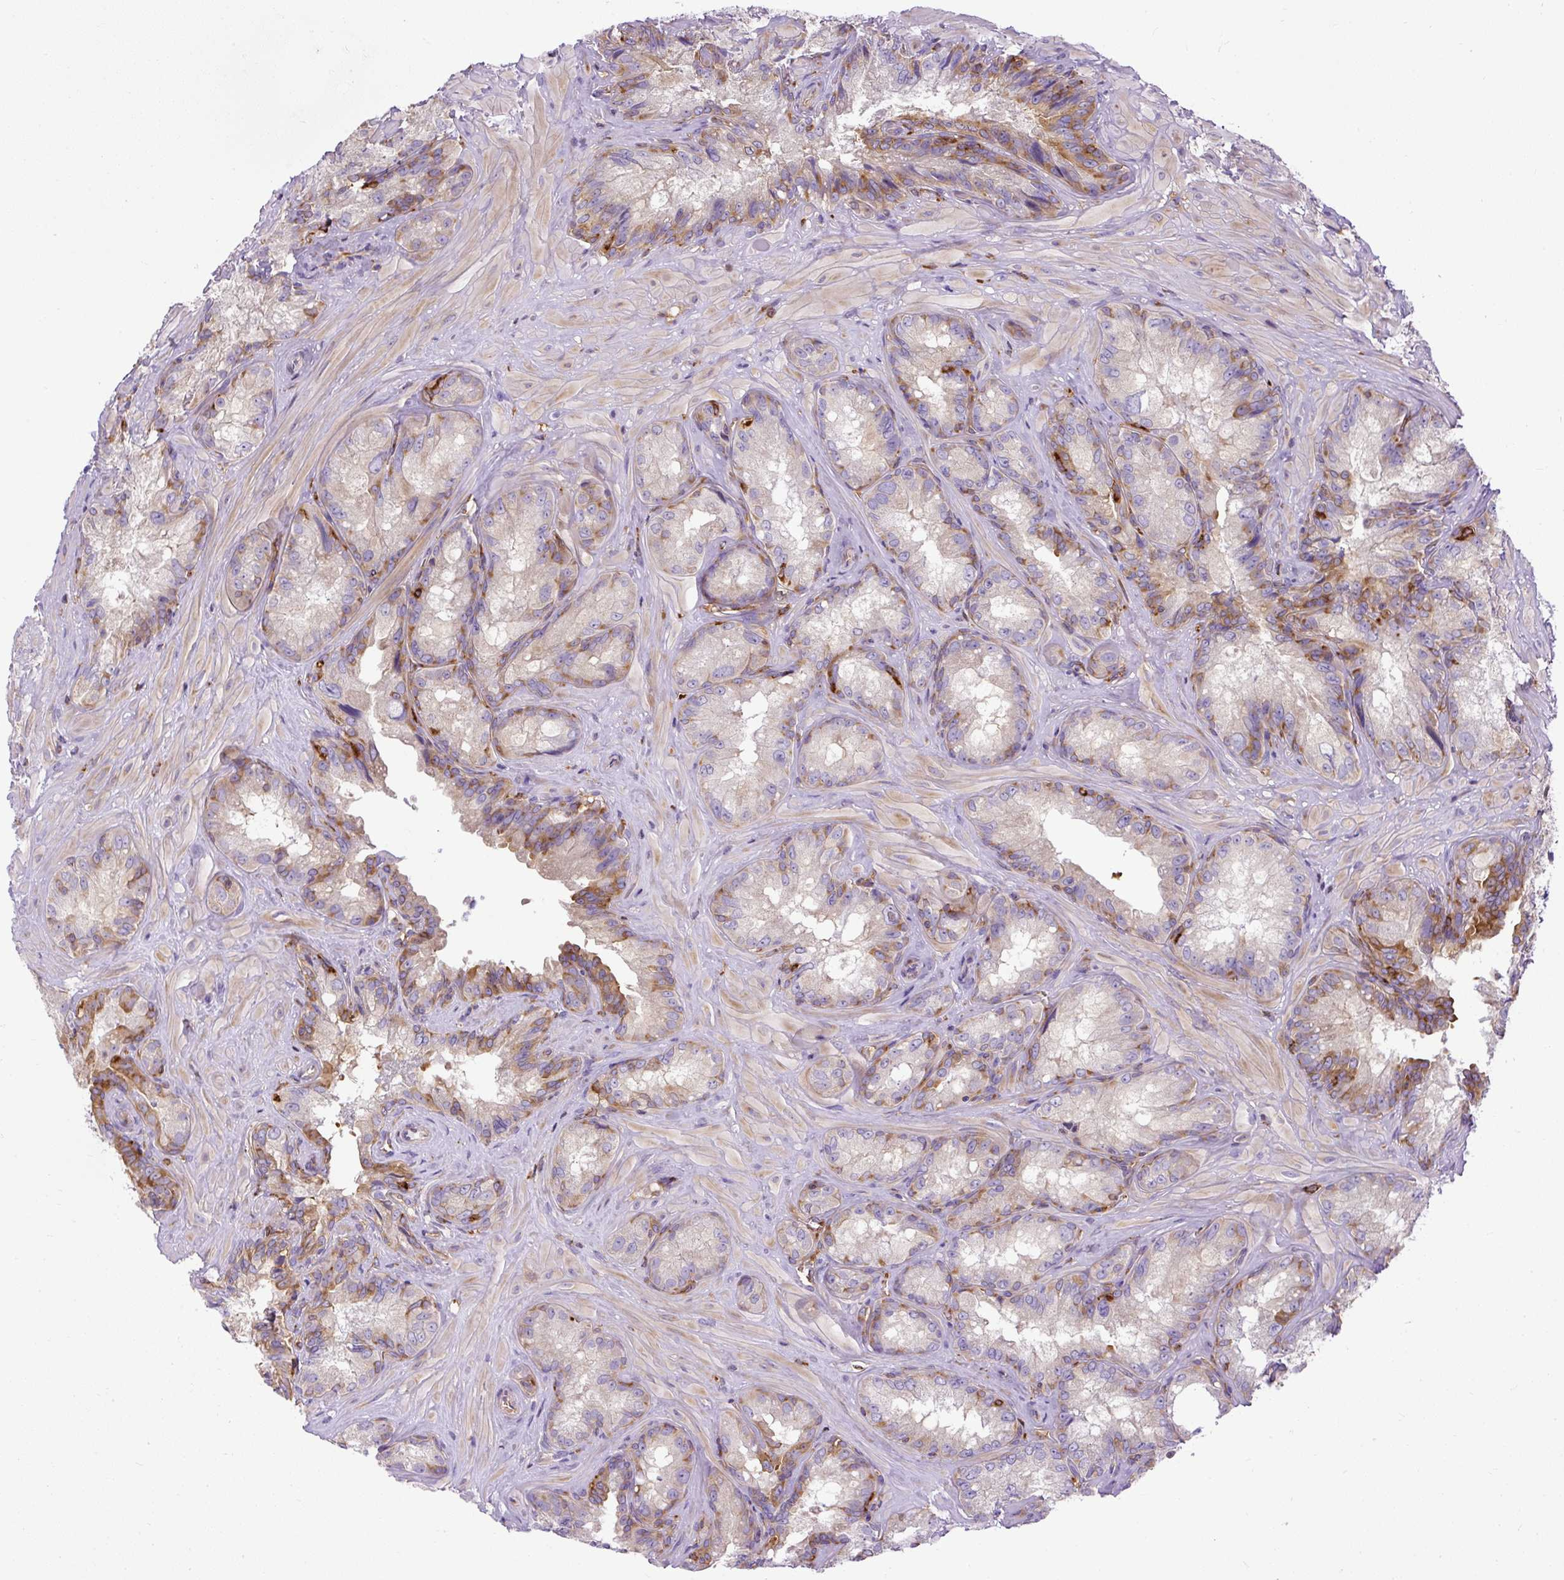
{"staining": {"intensity": "moderate", "quantity": "25%-75%", "location": "cytoplasmic/membranous"}, "tissue": "seminal vesicle", "cell_type": "Glandular cells", "image_type": "normal", "snomed": [{"axis": "morphology", "description": "Normal tissue, NOS"}, {"axis": "topography", "description": "Seminal veicle"}], "caption": "Immunohistochemistry (IHC) of normal human seminal vesicle demonstrates medium levels of moderate cytoplasmic/membranous expression in about 25%-75% of glandular cells.", "gene": "MAP1S", "patient": {"sex": "male", "age": 47}}